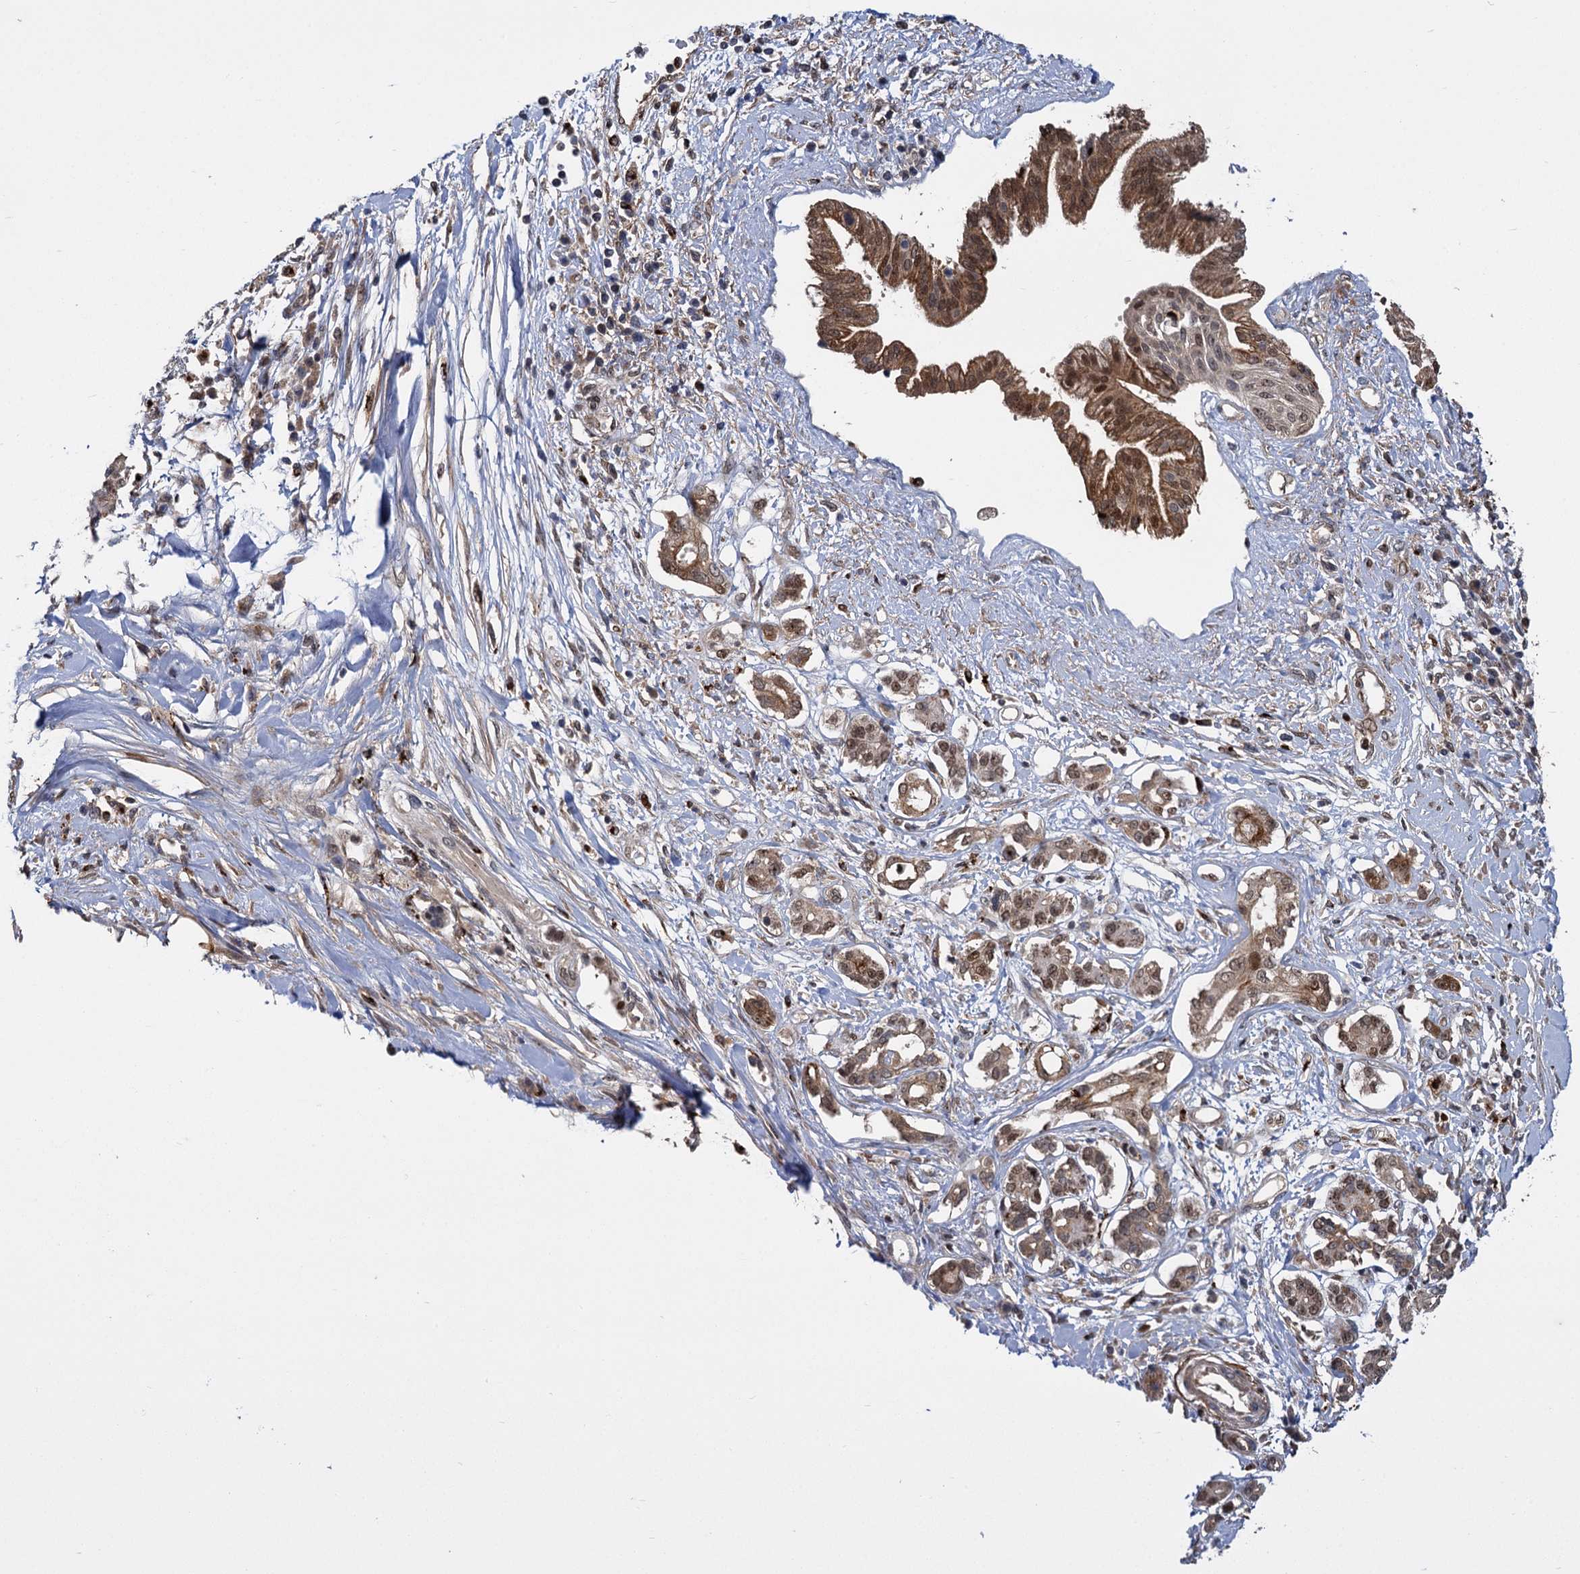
{"staining": {"intensity": "strong", "quantity": ">75%", "location": "cytoplasmic/membranous,nuclear"}, "tissue": "pancreatic cancer", "cell_type": "Tumor cells", "image_type": "cancer", "snomed": [{"axis": "morphology", "description": "Inflammation, NOS"}, {"axis": "morphology", "description": "Adenocarcinoma, NOS"}, {"axis": "topography", "description": "Pancreas"}], "caption": "Human pancreatic cancer stained with a protein marker demonstrates strong staining in tumor cells.", "gene": "GAL3ST4", "patient": {"sex": "female", "age": 56}}